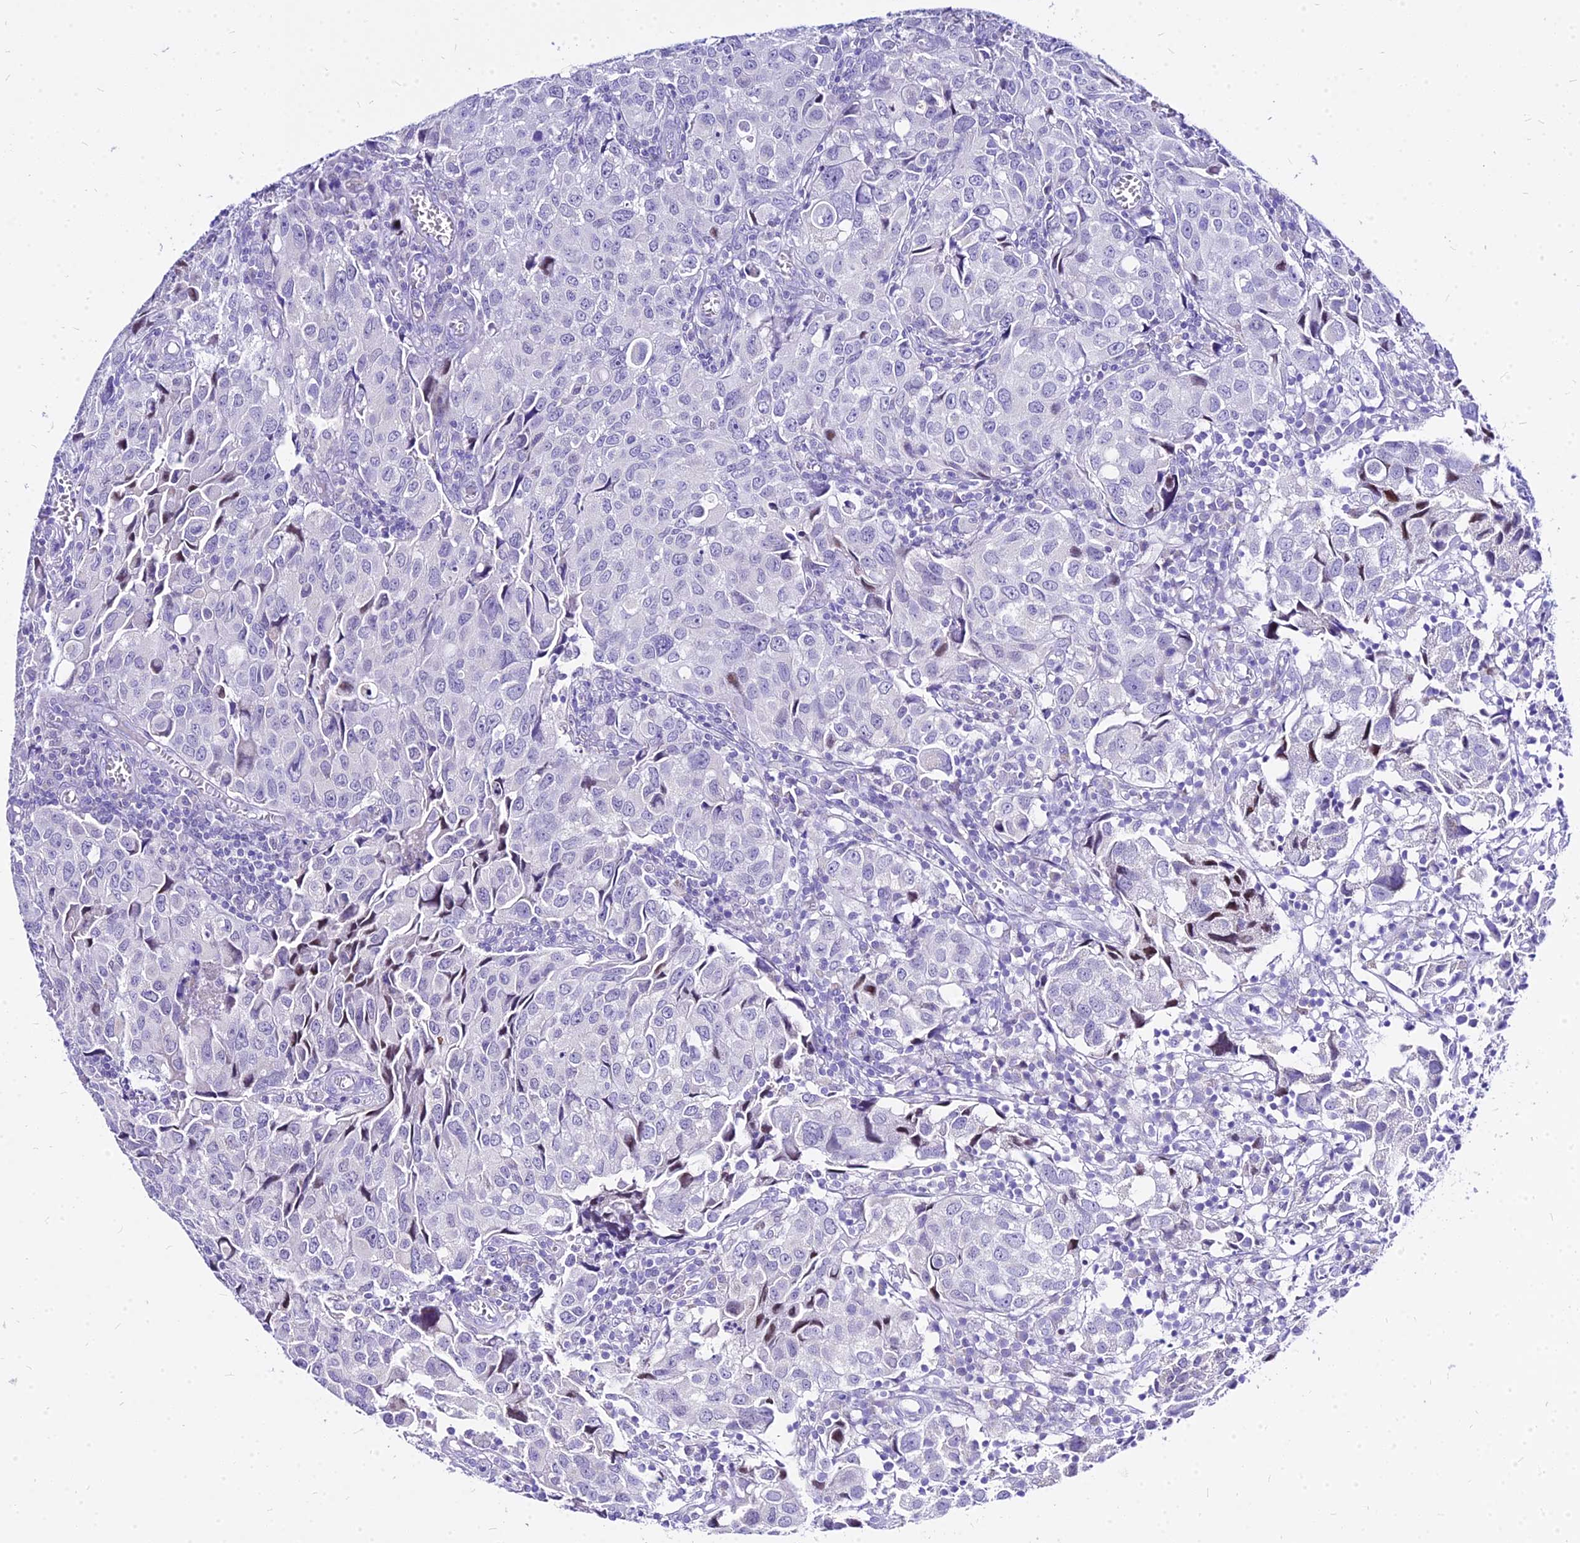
{"staining": {"intensity": "negative", "quantity": "none", "location": "none"}, "tissue": "urothelial cancer", "cell_type": "Tumor cells", "image_type": "cancer", "snomed": [{"axis": "morphology", "description": "Urothelial carcinoma, High grade"}, {"axis": "topography", "description": "Urinary bladder"}], "caption": "Protein analysis of urothelial cancer exhibits no significant staining in tumor cells.", "gene": "CARD18", "patient": {"sex": "female", "age": 75}}